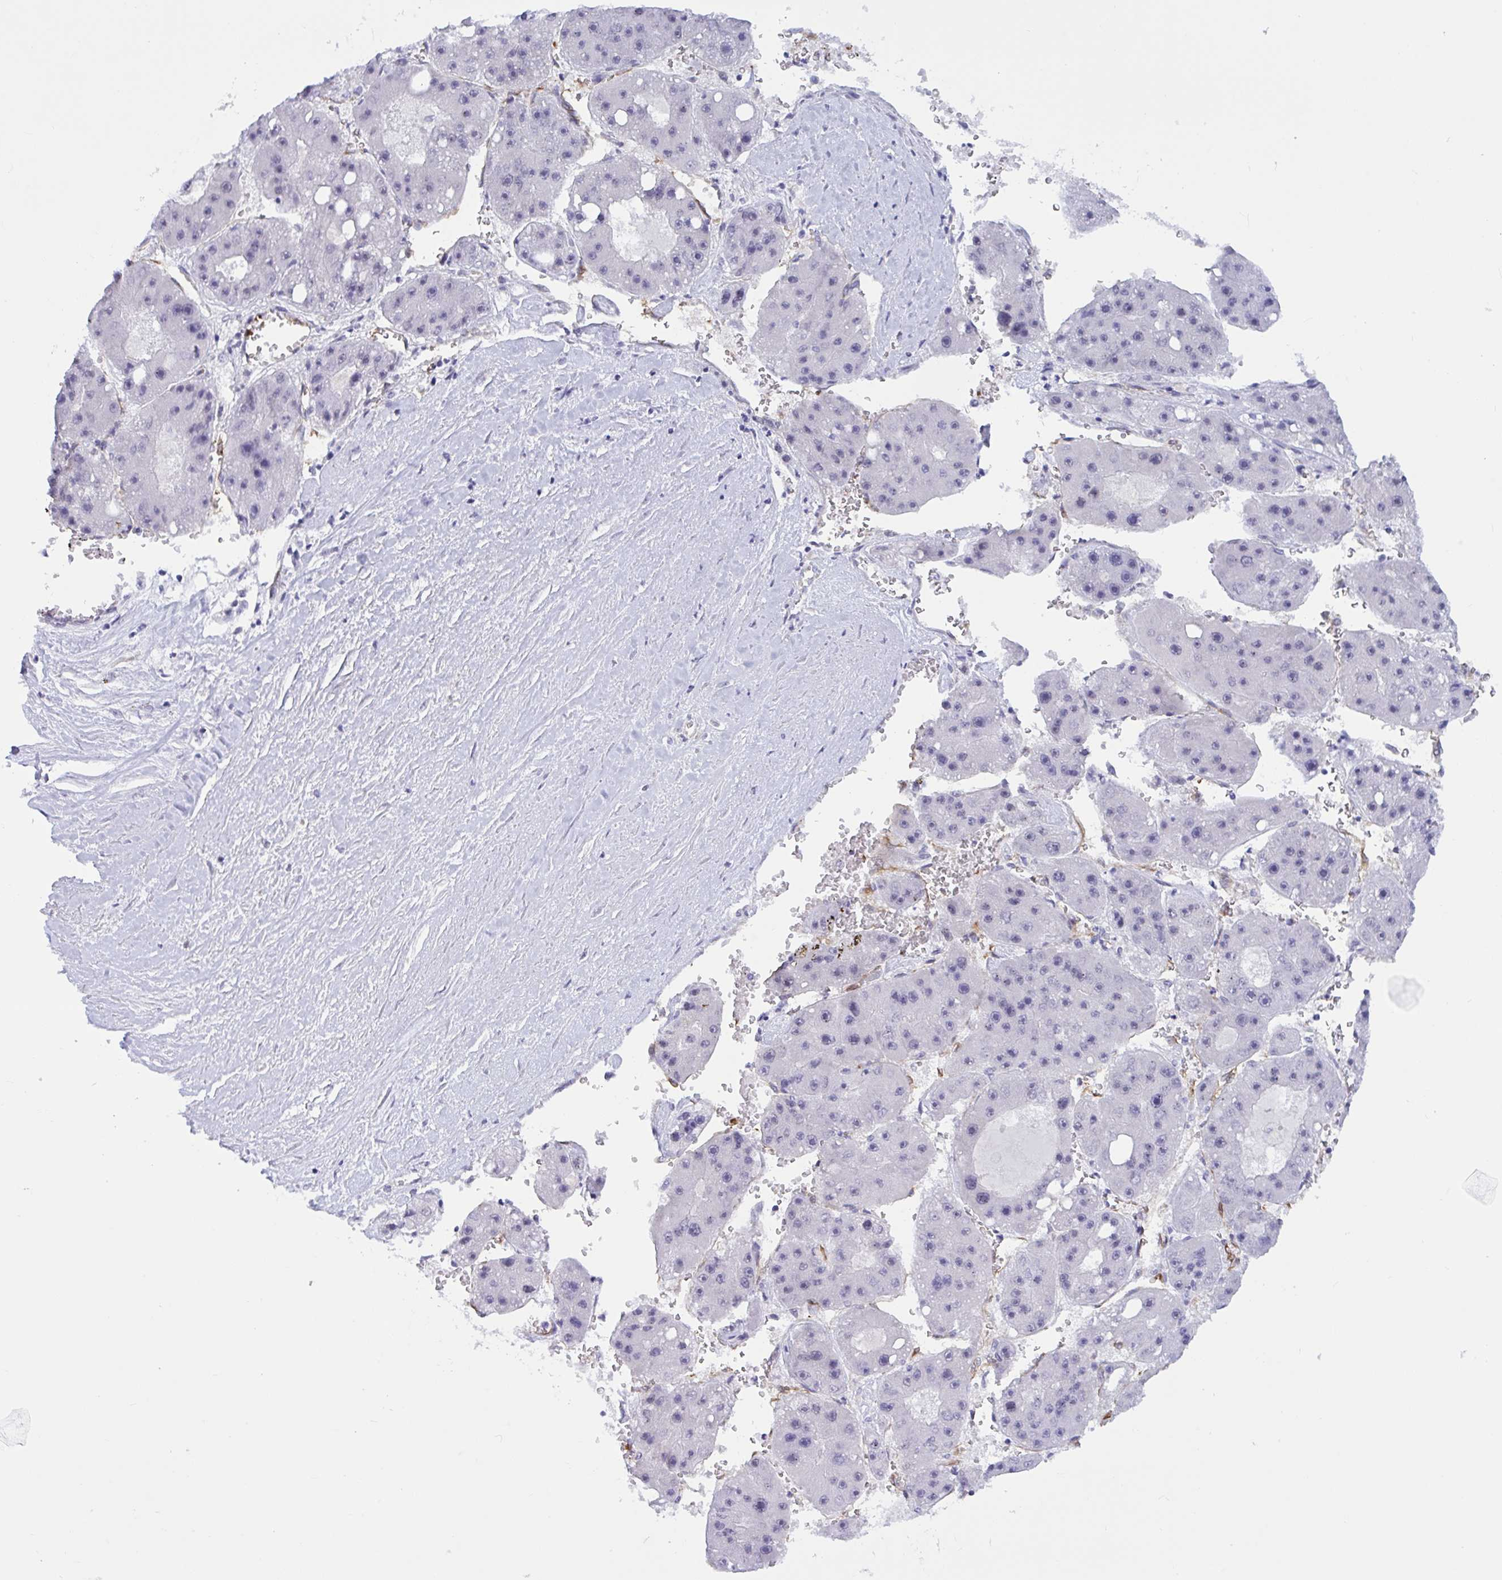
{"staining": {"intensity": "negative", "quantity": "none", "location": "none"}, "tissue": "liver cancer", "cell_type": "Tumor cells", "image_type": "cancer", "snomed": [{"axis": "morphology", "description": "Carcinoma, Hepatocellular, NOS"}, {"axis": "topography", "description": "Liver"}], "caption": "Immunohistochemical staining of liver cancer (hepatocellular carcinoma) shows no significant staining in tumor cells.", "gene": "EML1", "patient": {"sex": "female", "age": 61}}